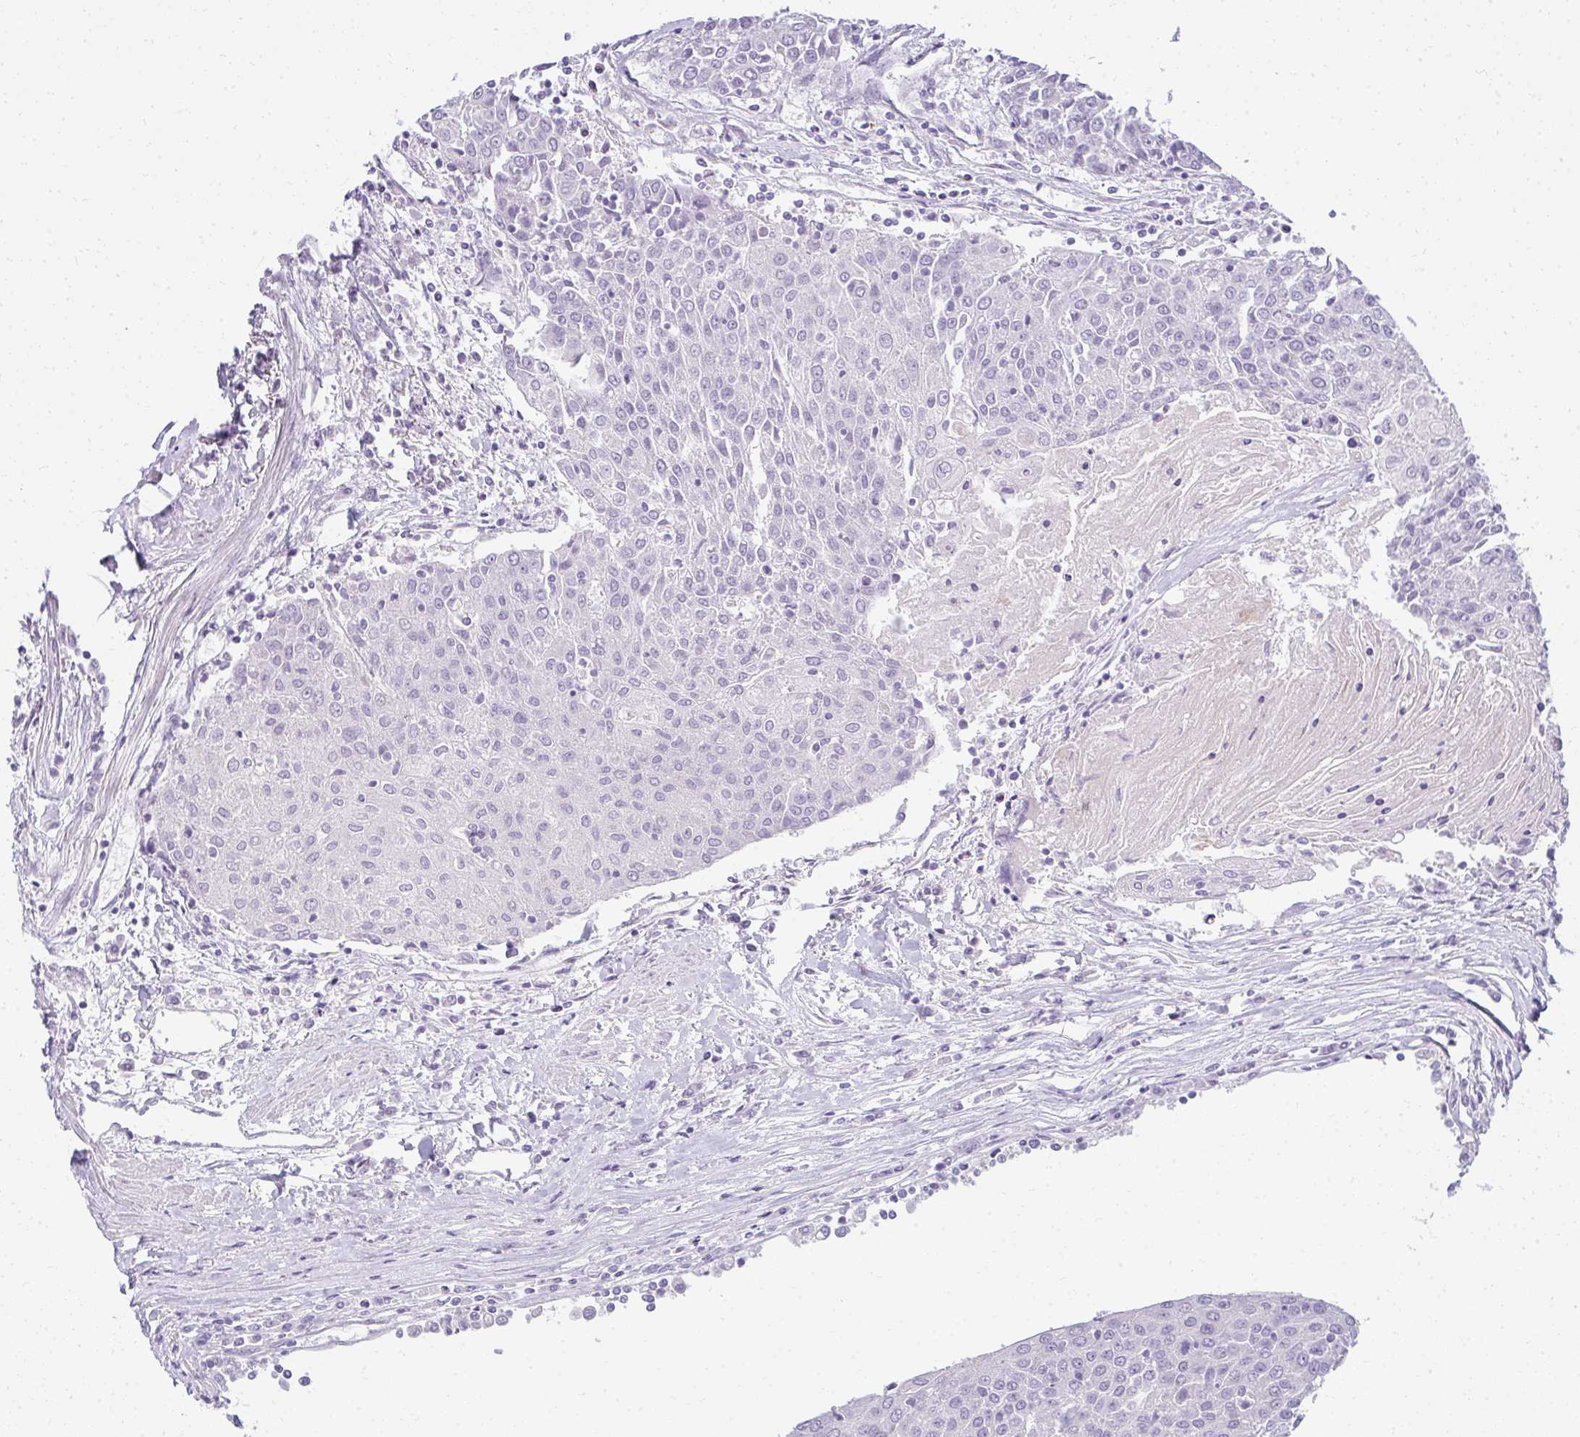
{"staining": {"intensity": "negative", "quantity": "none", "location": "none"}, "tissue": "urothelial cancer", "cell_type": "Tumor cells", "image_type": "cancer", "snomed": [{"axis": "morphology", "description": "Urothelial carcinoma, High grade"}, {"axis": "topography", "description": "Urinary bladder"}], "caption": "The histopathology image reveals no staining of tumor cells in urothelial carcinoma (high-grade).", "gene": "PPP1R3G", "patient": {"sex": "female", "age": 85}}